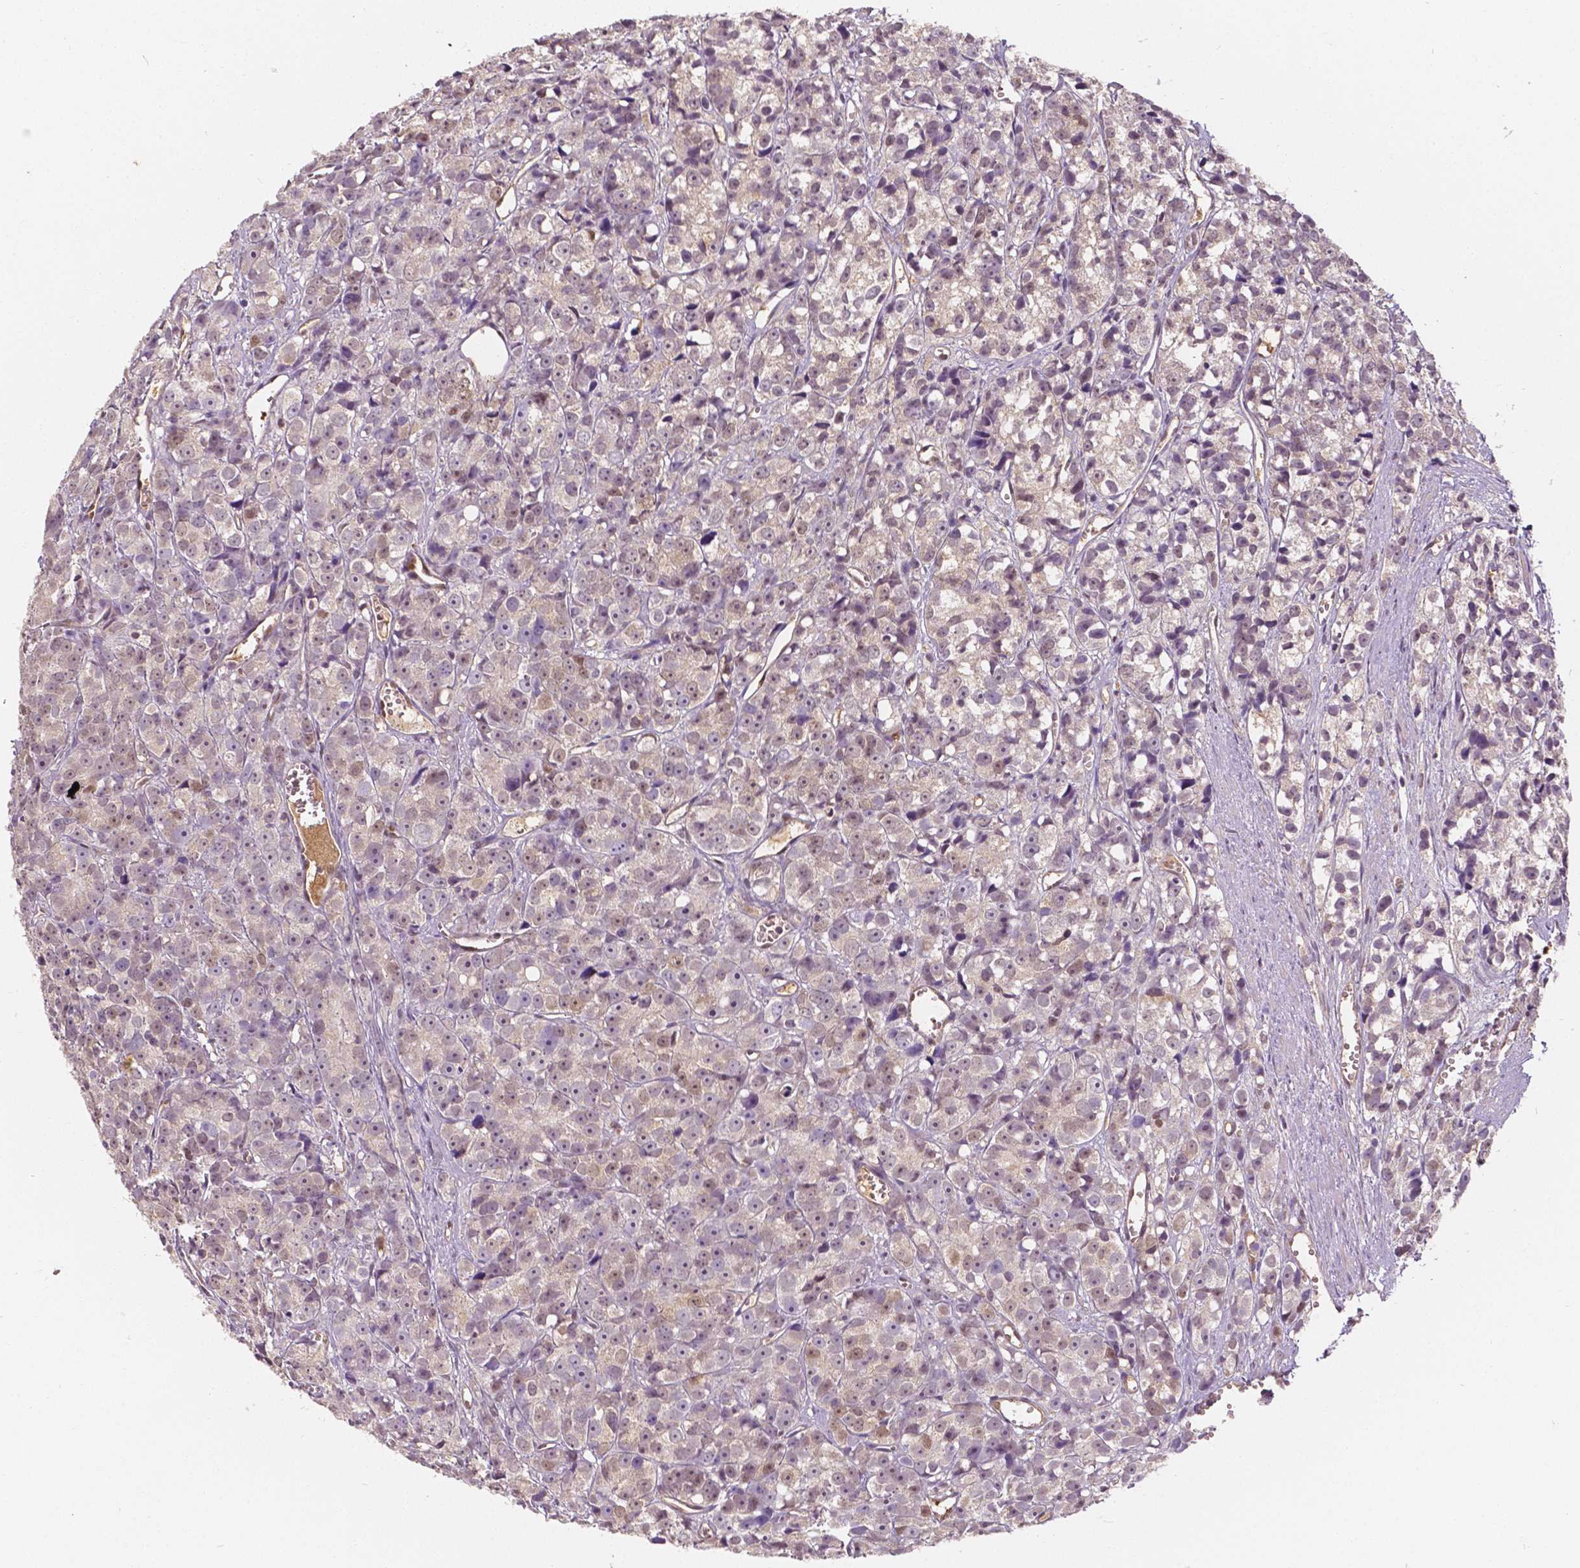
{"staining": {"intensity": "weak", "quantity": "25%-75%", "location": "nuclear"}, "tissue": "prostate cancer", "cell_type": "Tumor cells", "image_type": "cancer", "snomed": [{"axis": "morphology", "description": "Adenocarcinoma, High grade"}, {"axis": "topography", "description": "Prostate"}], "caption": "Prostate high-grade adenocarcinoma stained for a protein (brown) reveals weak nuclear positive staining in approximately 25%-75% of tumor cells.", "gene": "NAPRT", "patient": {"sex": "male", "age": 77}}